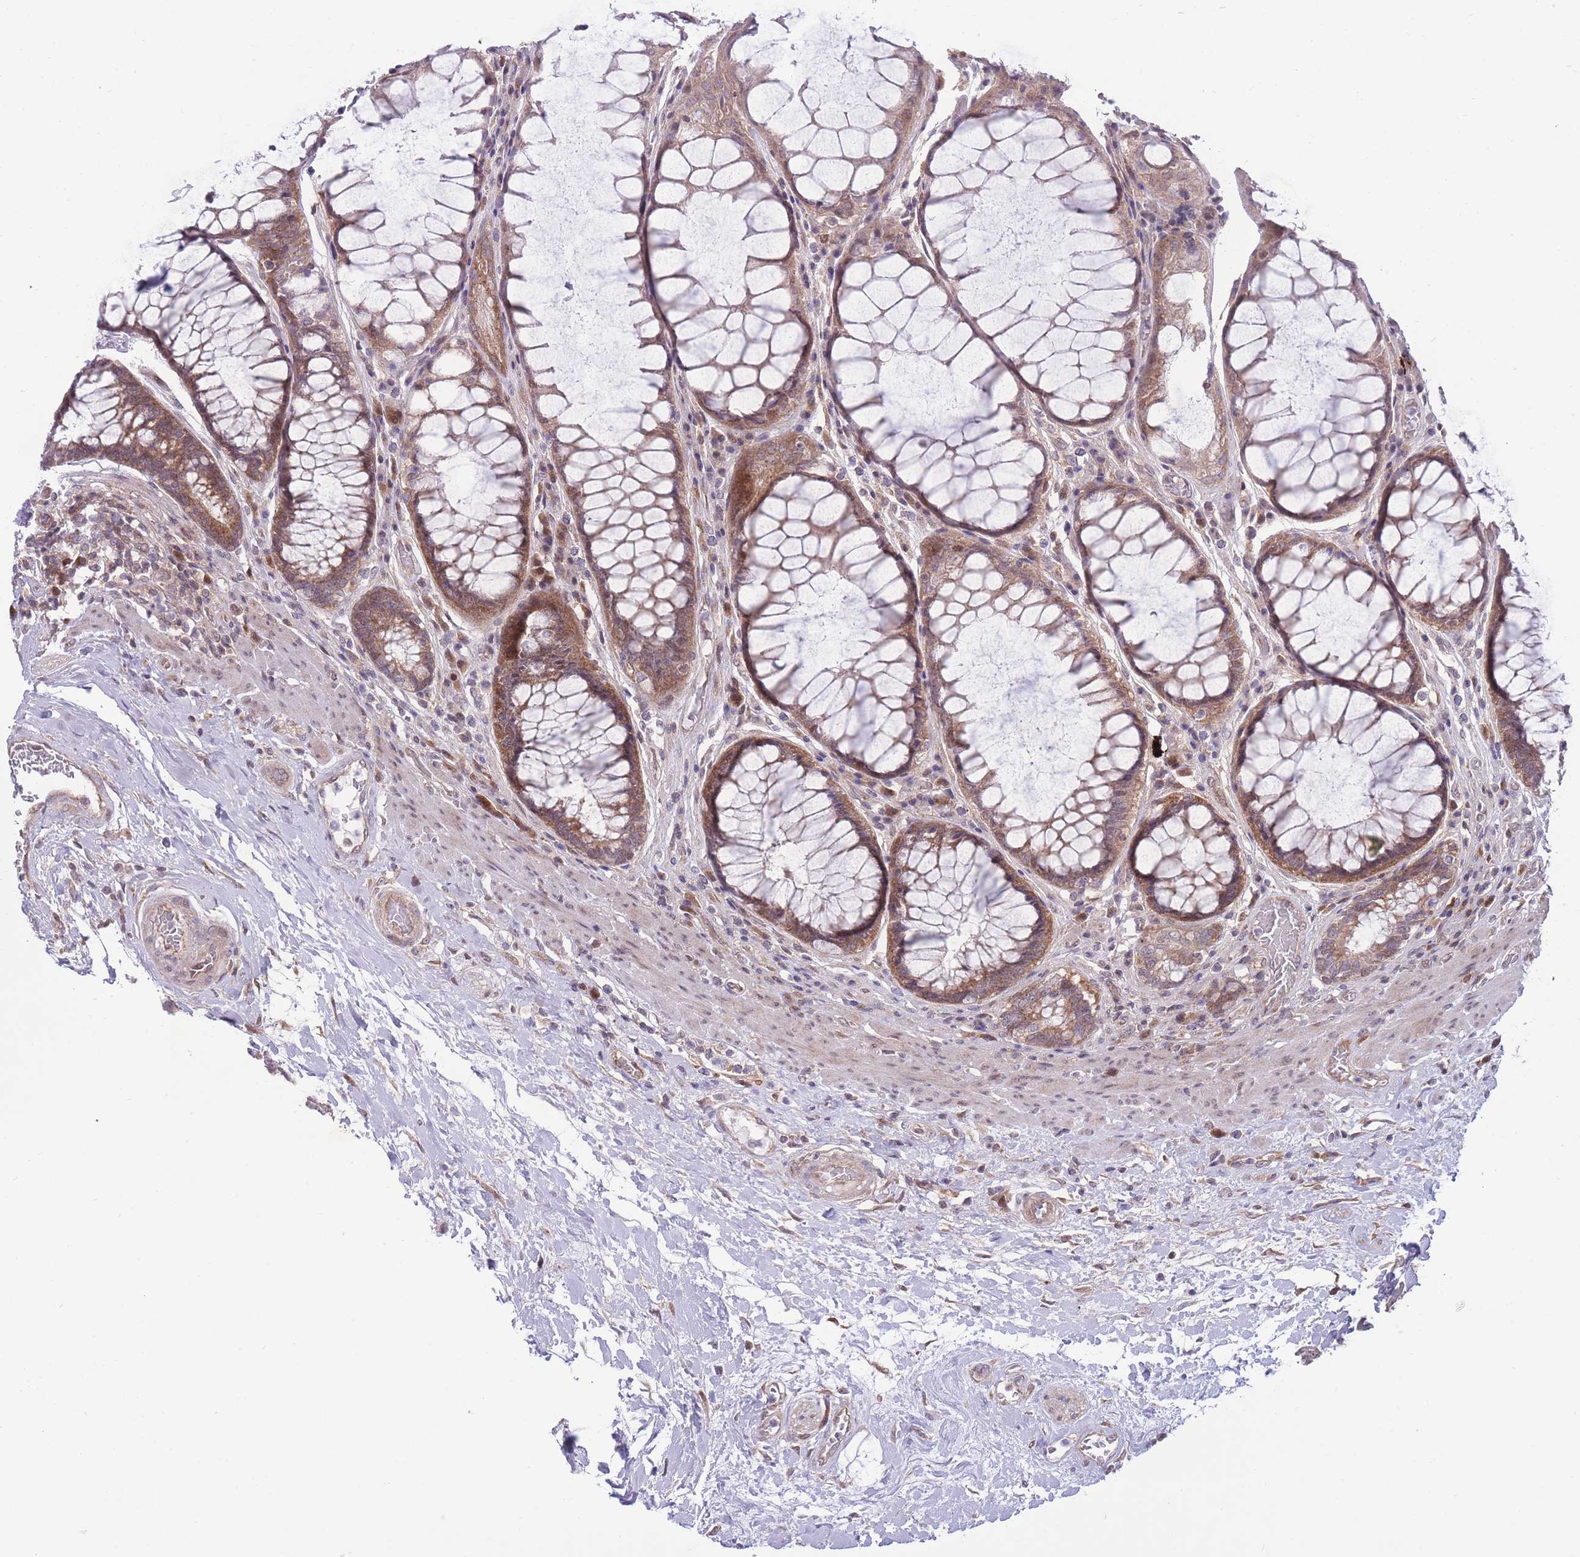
{"staining": {"intensity": "moderate", "quantity": ">75%", "location": "cytoplasmic/membranous"}, "tissue": "rectum", "cell_type": "Glandular cells", "image_type": "normal", "snomed": [{"axis": "morphology", "description": "Normal tissue, NOS"}, {"axis": "topography", "description": "Rectum"}], "caption": "IHC photomicrograph of normal rectum: human rectum stained using immunohistochemistry (IHC) reveals medium levels of moderate protein expression localized specifically in the cytoplasmic/membranous of glandular cells, appearing as a cytoplasmic/membranous brown color.", "gene": "RIC8A", "patient": {"sex": "male", "age": 64}}